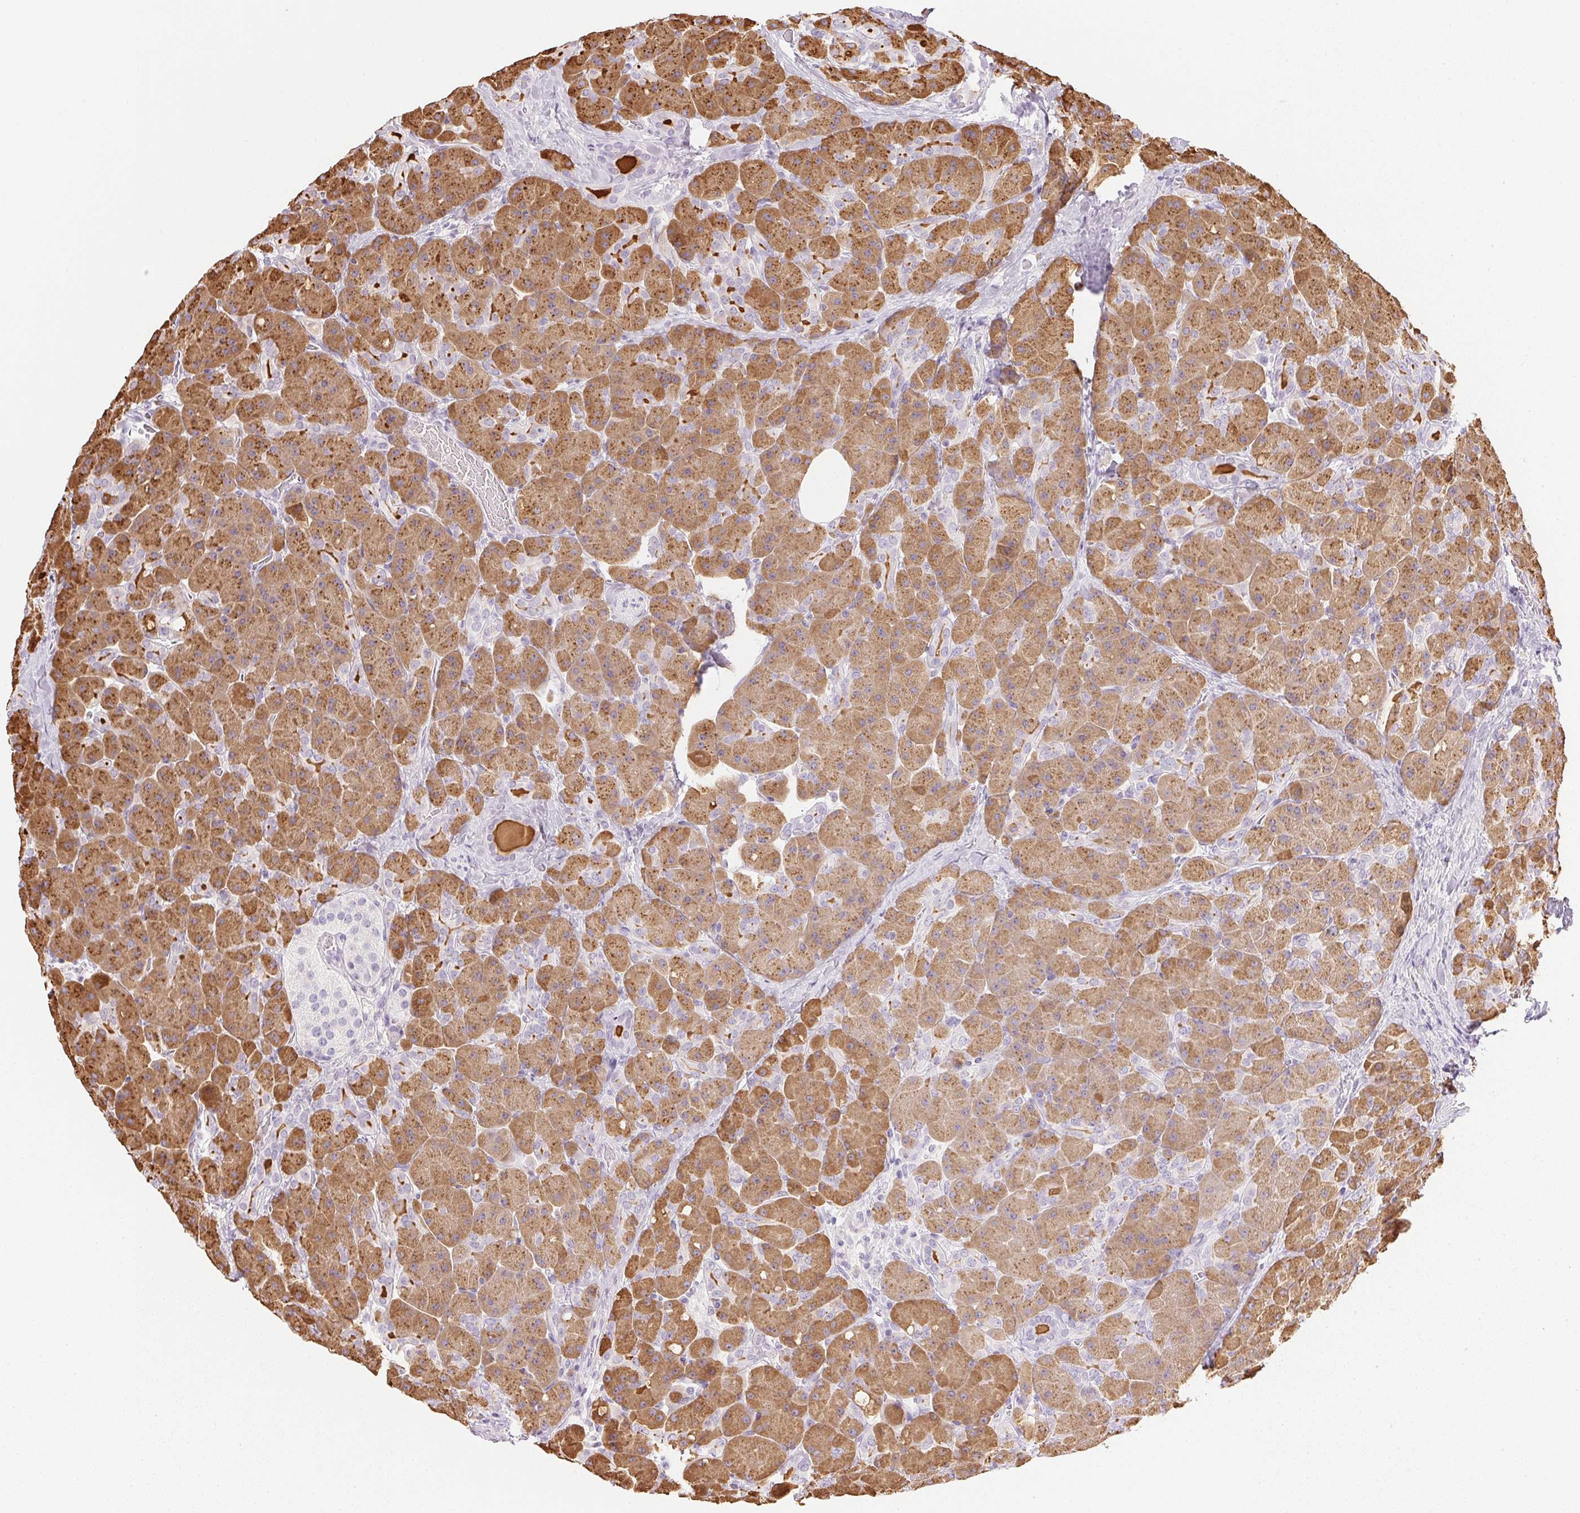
{"staining": {"intensity": "moderate", "quantity": ">75%", "location": "cytoplasmic/membranous"}, "tissue": "pancreas", "cell_type": "Exocrine glandular cells", "image_type": "normal", "snomed": [{"axis": "morphology", "description": "Normal tissue, NOS"}, {"axis": "topography", "description": "Pancreas"}], "caption": "This is a photomicrograph of IHC staining of normal pancreas, which shows moderate expression in the cytoplasmic/membranous of exocrine glandular cells.", "gene": "CPB1", "patient": {"sex": "male", "age": 55}}